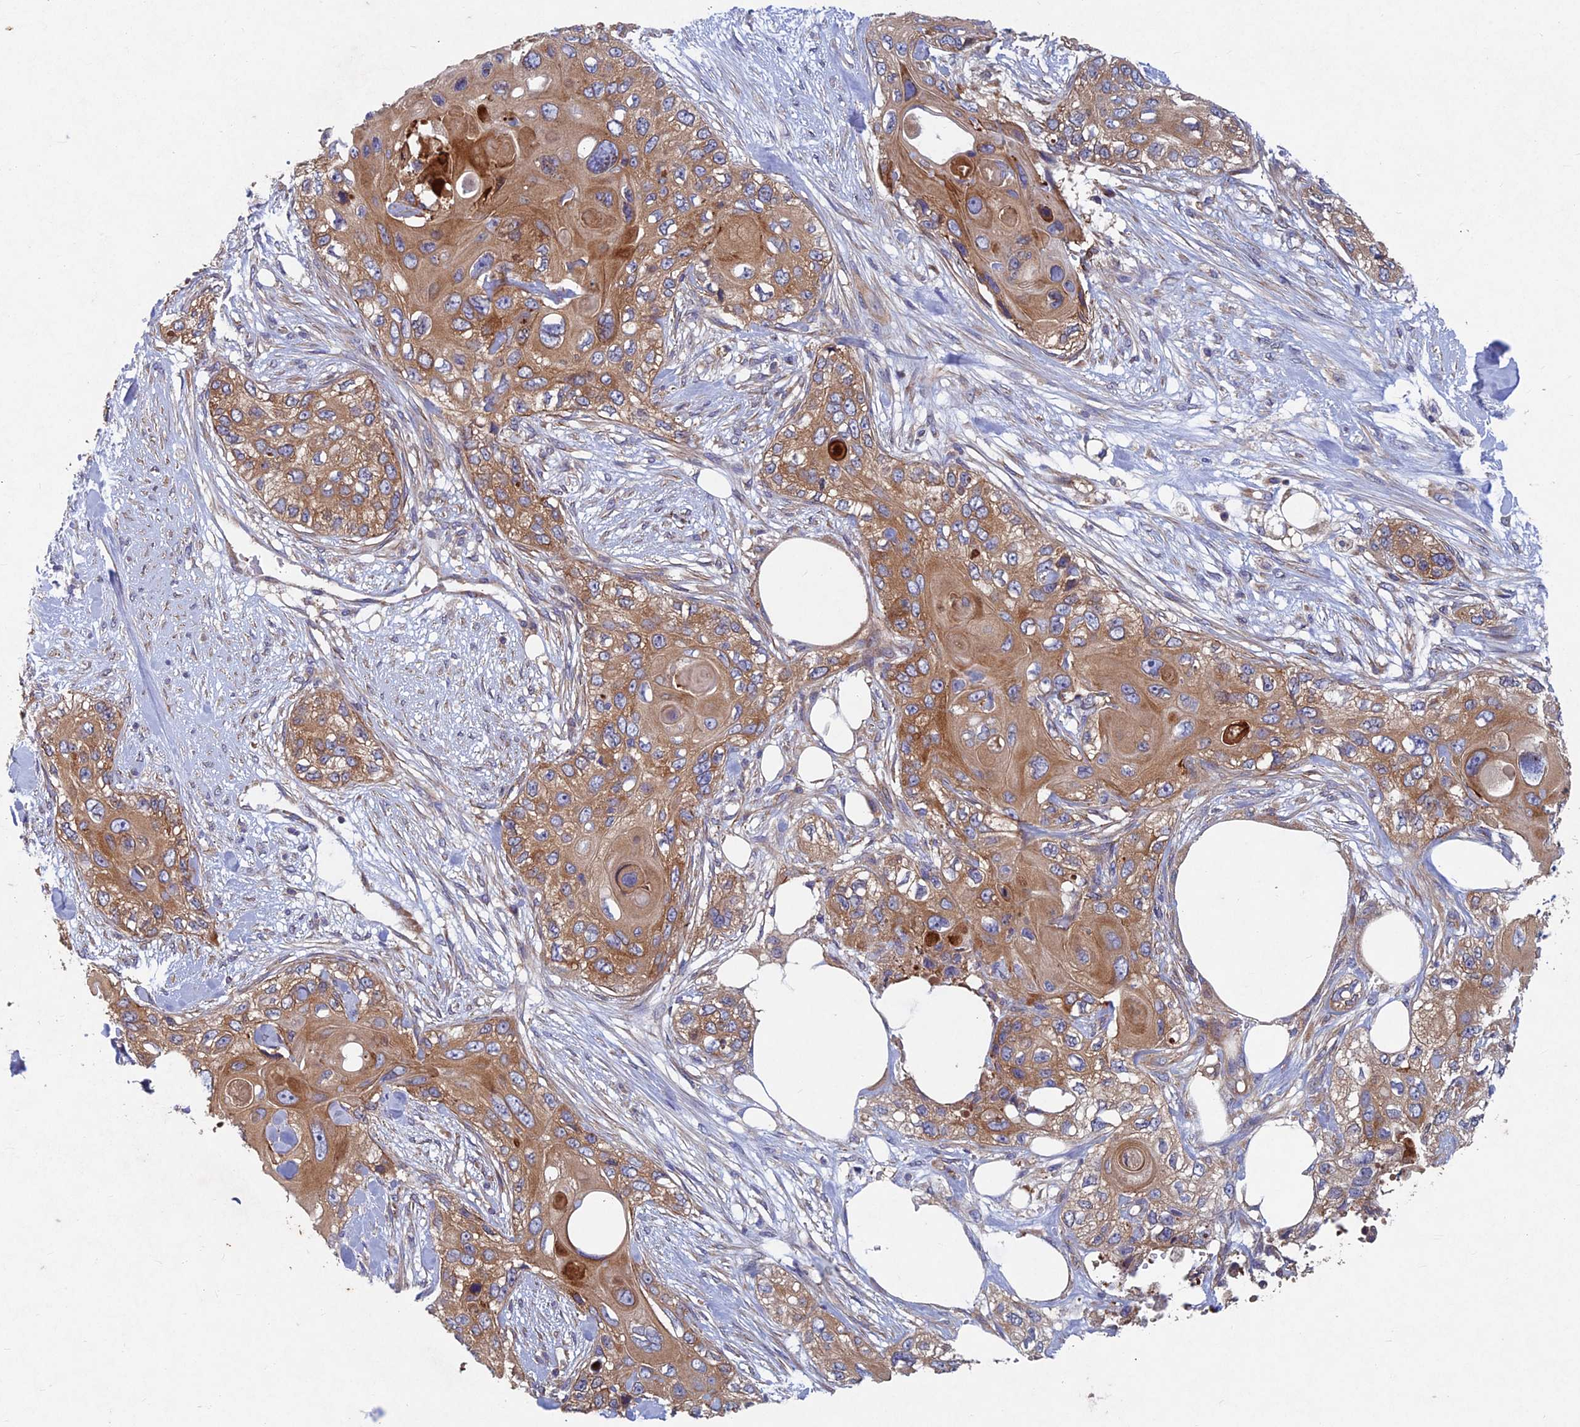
{"staining": {"intensity": "moderate", "quantity": ">75%", "location": "cytoplasmic/membranous"}, "tissue": "skin cancer", "cell_type": "Tumor cells", "image_type": "cancer", "snomed": [{"axis": "morphology", "description": "Normal tissue, NOS"}, {"axis": "morphology", "description": "Squamous cell carcinoma, NOS"}, {"axis": "topography", "description": "Skin"}], "caption": "Skin squamous cell carcinoma was stained to show a protein in brown. There is medium levels of moderate cytoplasmic/membranous positivity in approximately >75% of tumor cells. The protein of interest is stained brown, and the nuclei are stained in blue (DAB IHC with brightfield microscopy, high magnification).", "gene": "NCAPG", "patient": {"sex": "male", "age": 72}}